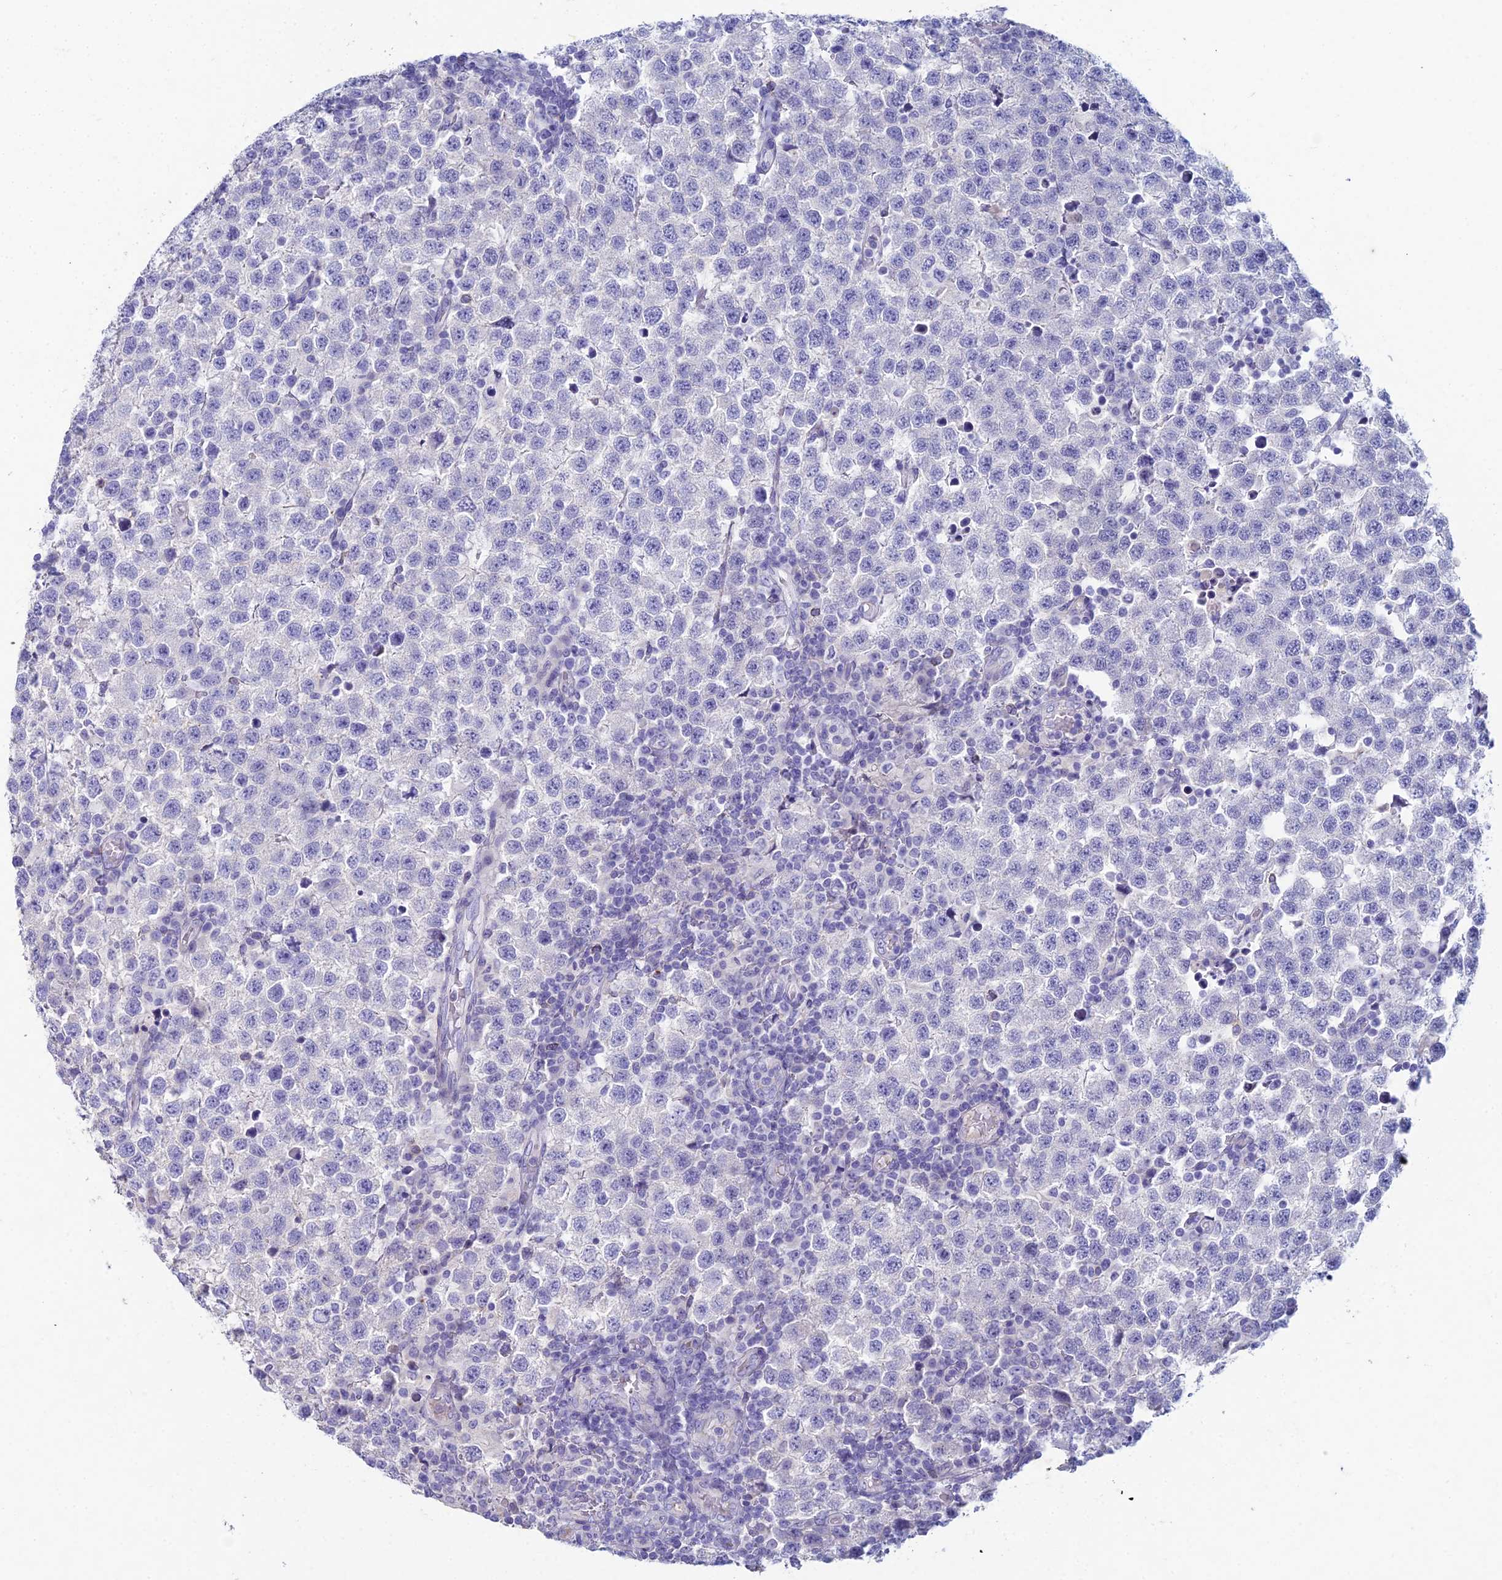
{"staining": {"intensity": "negative", "quantity": "none", "location": "none"}, "tissue": "testis cancer", "cell_type": "Tumor cells", "image_type": "cancer", "snomed": [{"axis": "morphology", "description": "Seminoma, NOS"}, {"axis": "topography", "description": "Testis"}], "caption": "A histopathology image of testis cancer stained for a protein shows no brown staining in tumor cells.", "gene": "NCAM1", "patient": {"sex": "male", "age": 34}}